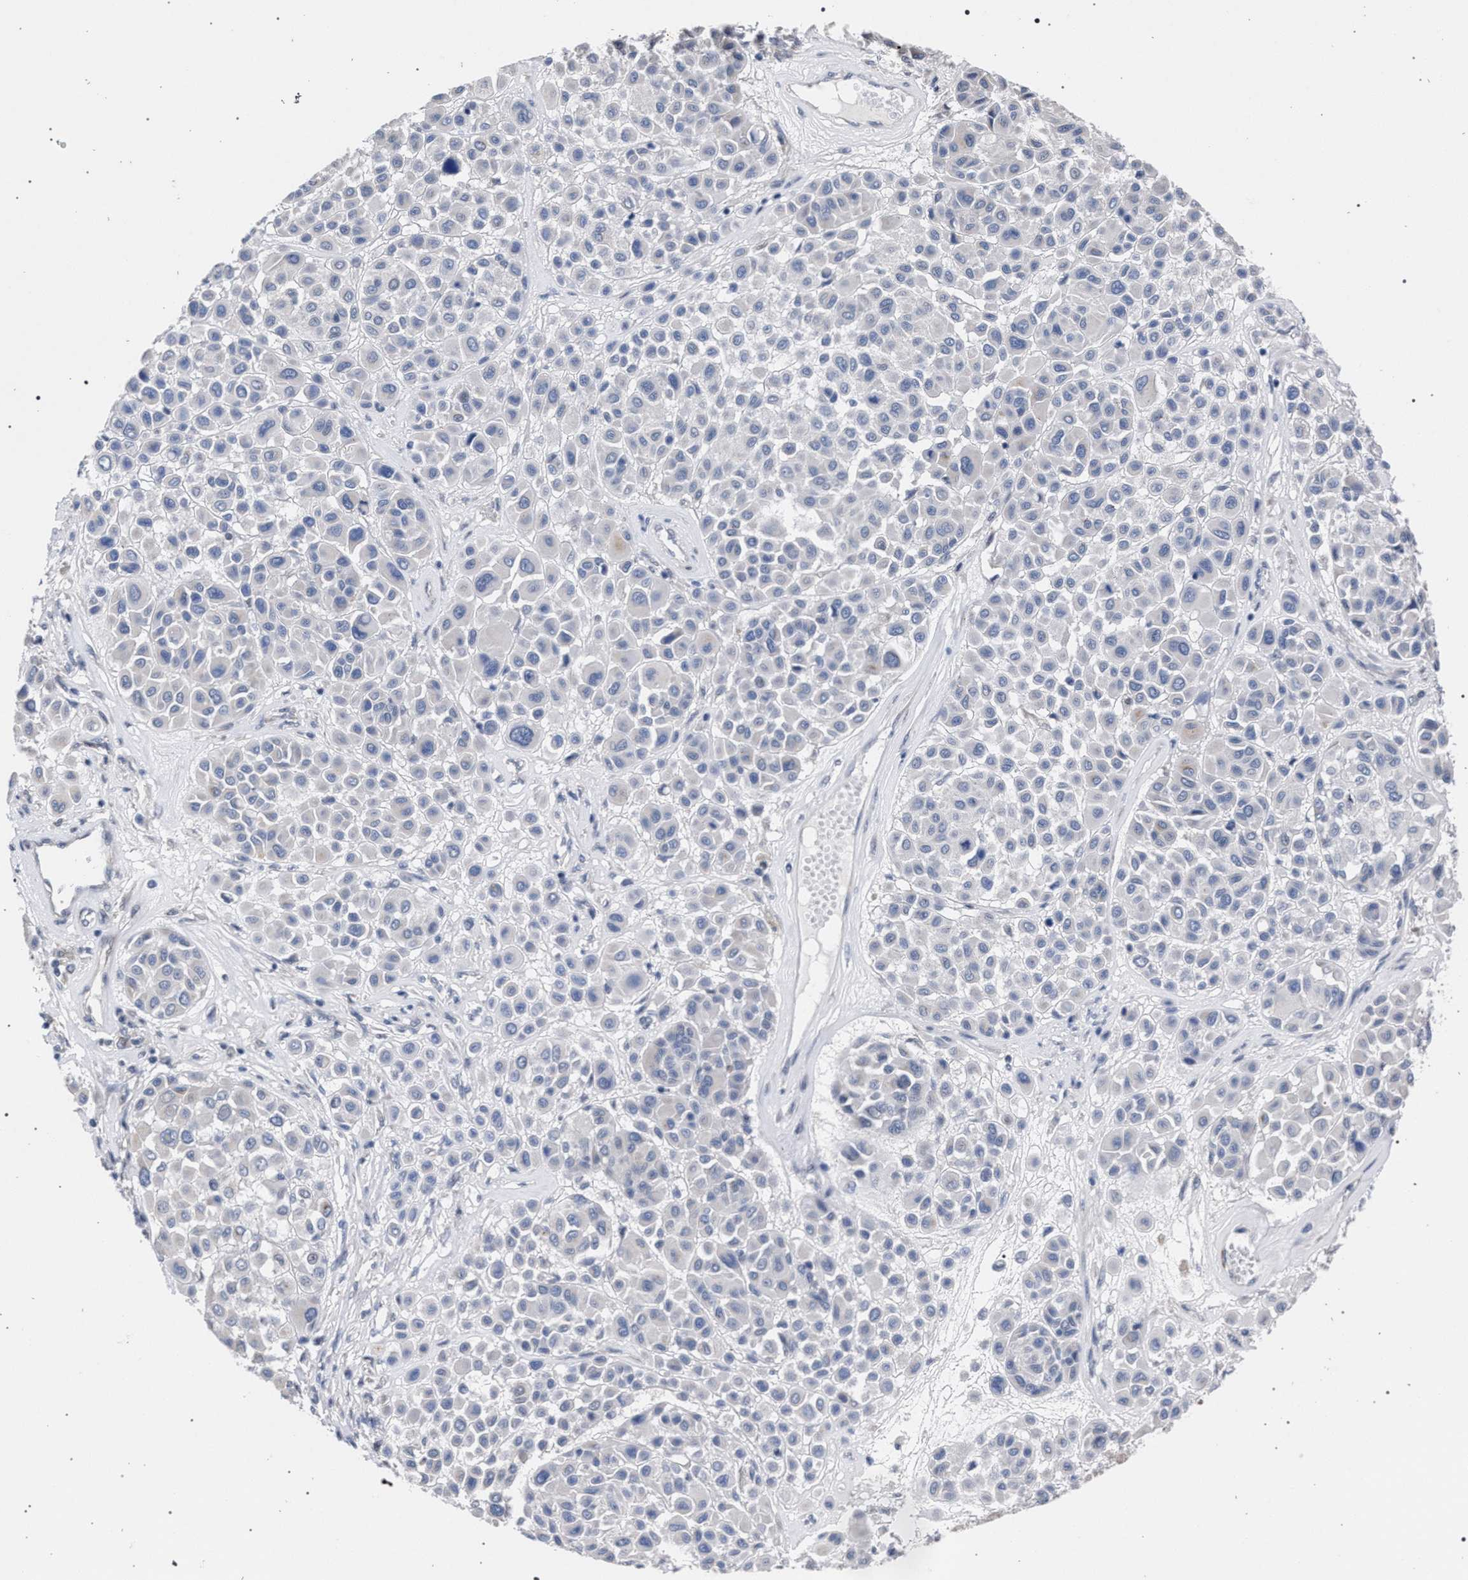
{"staining": {"intensity": "negative", "quantity": "none", "location": "none"}, "tissue": "melanoma", "cell_type": "Tumor cells", "image_type": "cancer", "snomed": [{"axis": "morphology", "description": "Malignant melanoma, Metastatic site"}, {"axis": "topography", "description": "Soft tissue"}], "caption": "Immunohistochemistry of human malignant melanoma (metastatic site) demonstrates no expression in tumor cells.", "gene": "GOLGA2", "patient": {"sex": "male", "age": 41}}